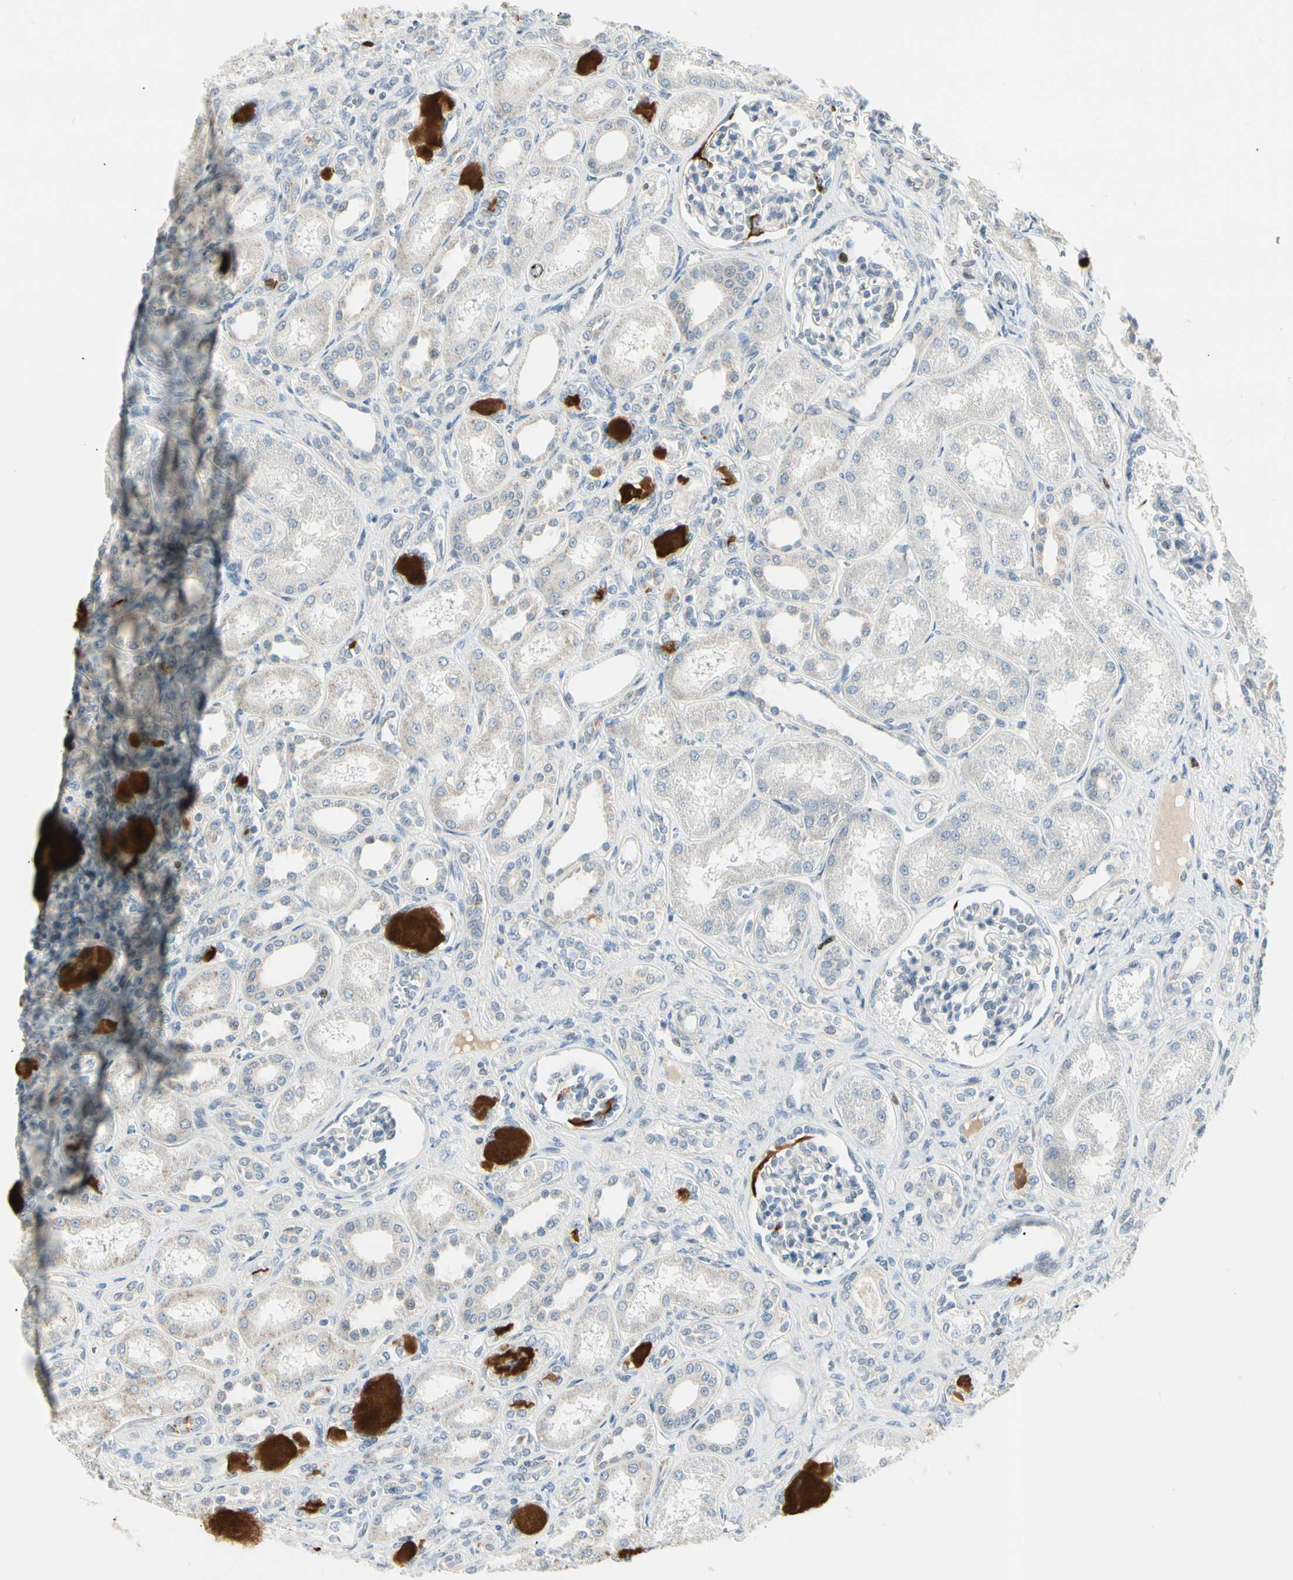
{"staining": {"intensity": "moderate", "quantity": "<25%", "location": "nuclear"}, "tissue": "kidney", "cell_type": "Cells in glomeruli", "image_type": "normal", "snomed": [{"axis": "morphology", "description": "Normal tissue, NOS"}, {"axis": "topography", "description": "Kidney"}], "caption": "This micrograph exhibits unremarkable kidney stained with immunohistochemistry to label a protein in brown. The nuclear of cells in glomeruli show moderate positivity for the protein. Nuclei are counter-stained blue.", "gene": "PITX1", "patient": {"sex": "male", "age": 7}}